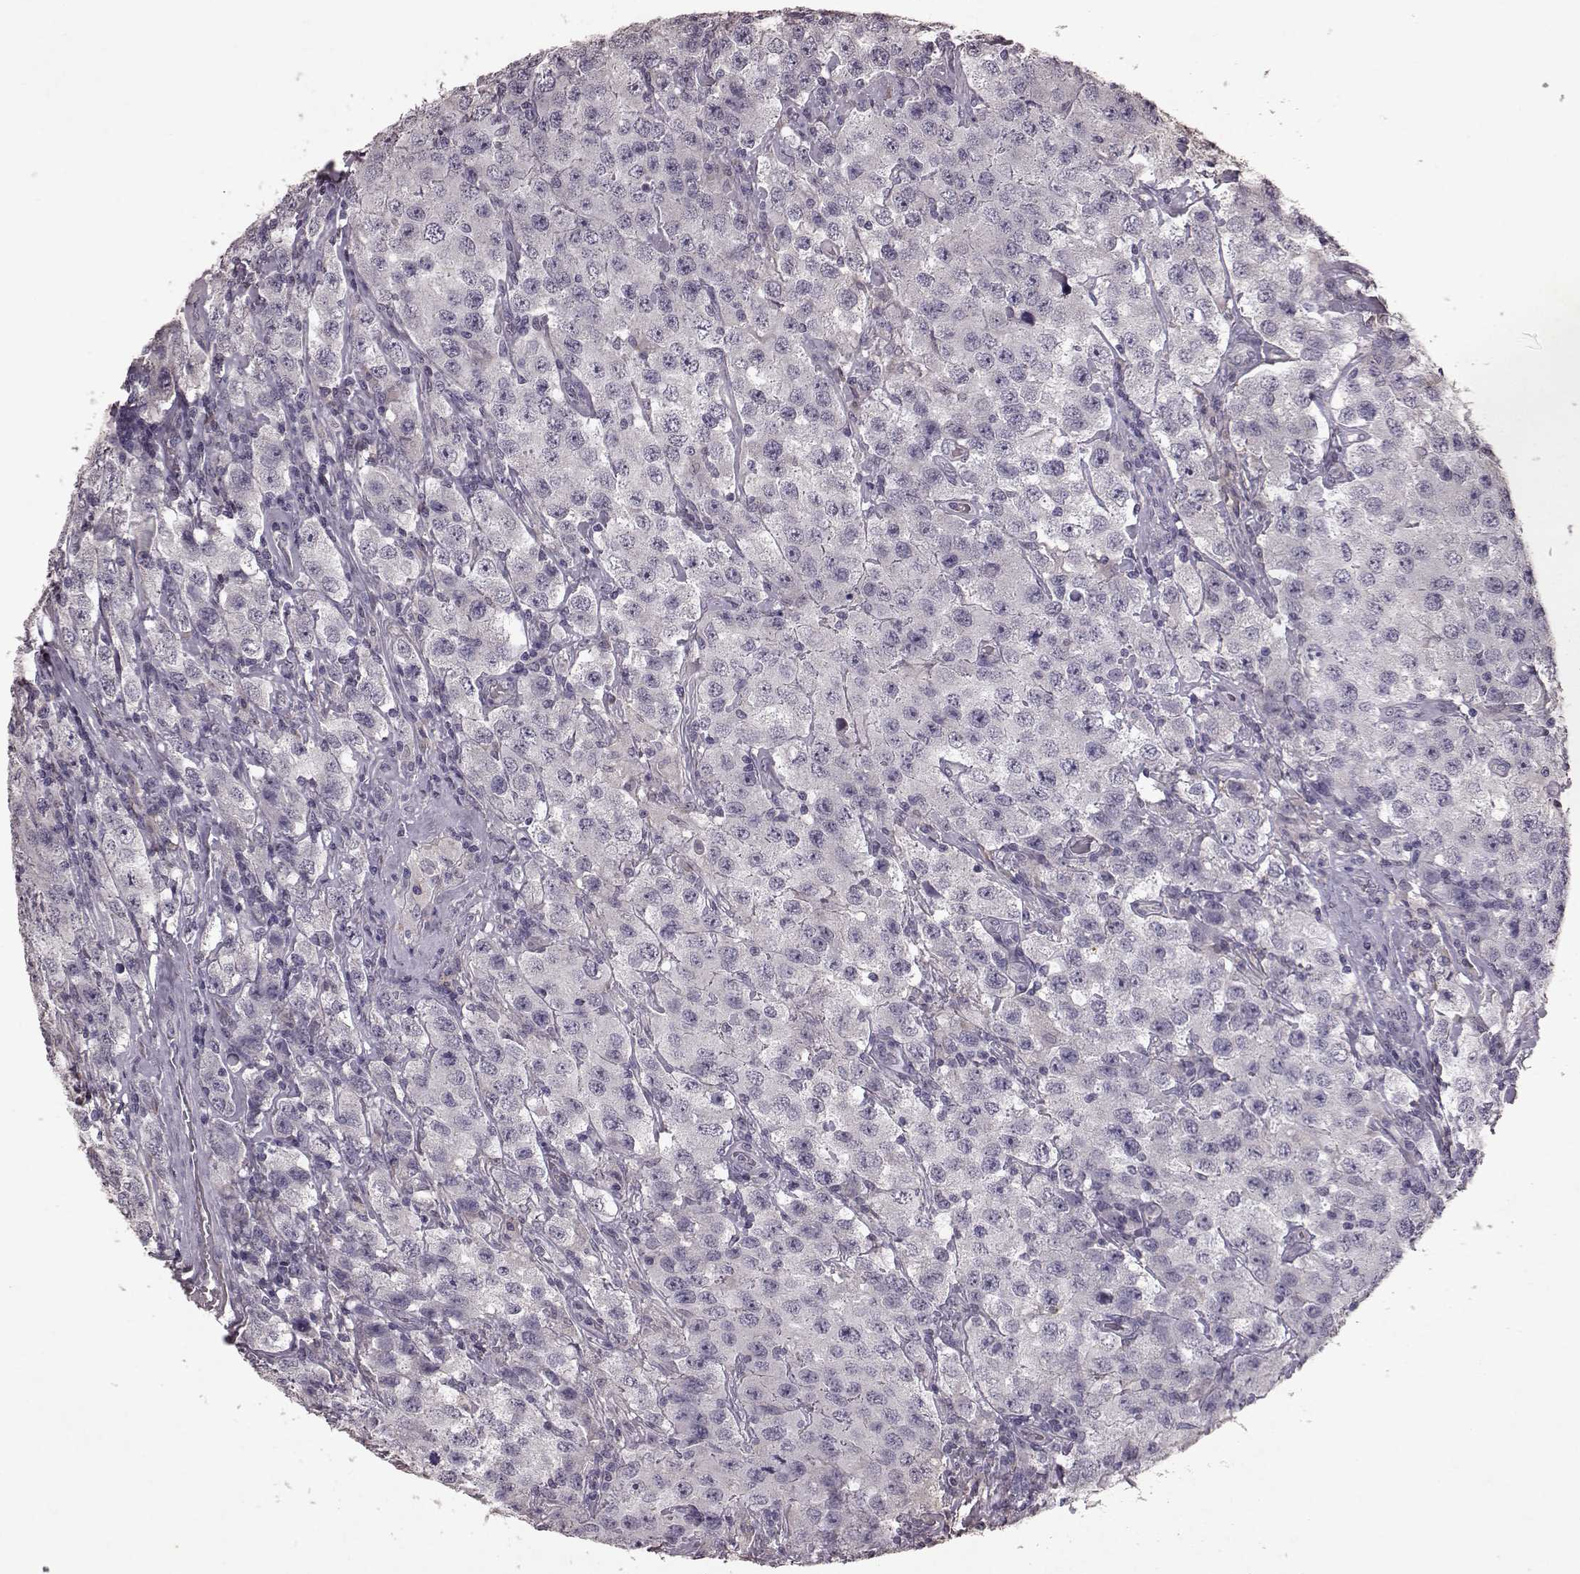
{"staining": {"intensity": "negative", "quantity": "none", "location": "none"}, "tissue": "testis cancer", "cell_type": "Tumor cells", "image_type": "cancer", "snomed": [{"axis": "morphology", "description": "Seminoma, NOS"}, {"axis": "topography", "description": "Testis"}], "caption": "IHC of human testis cancer (seminoma) reveals no expression in tumor cells.", "gene": "FRRS1L", "patient": {"sex": "male", "age": 52}}